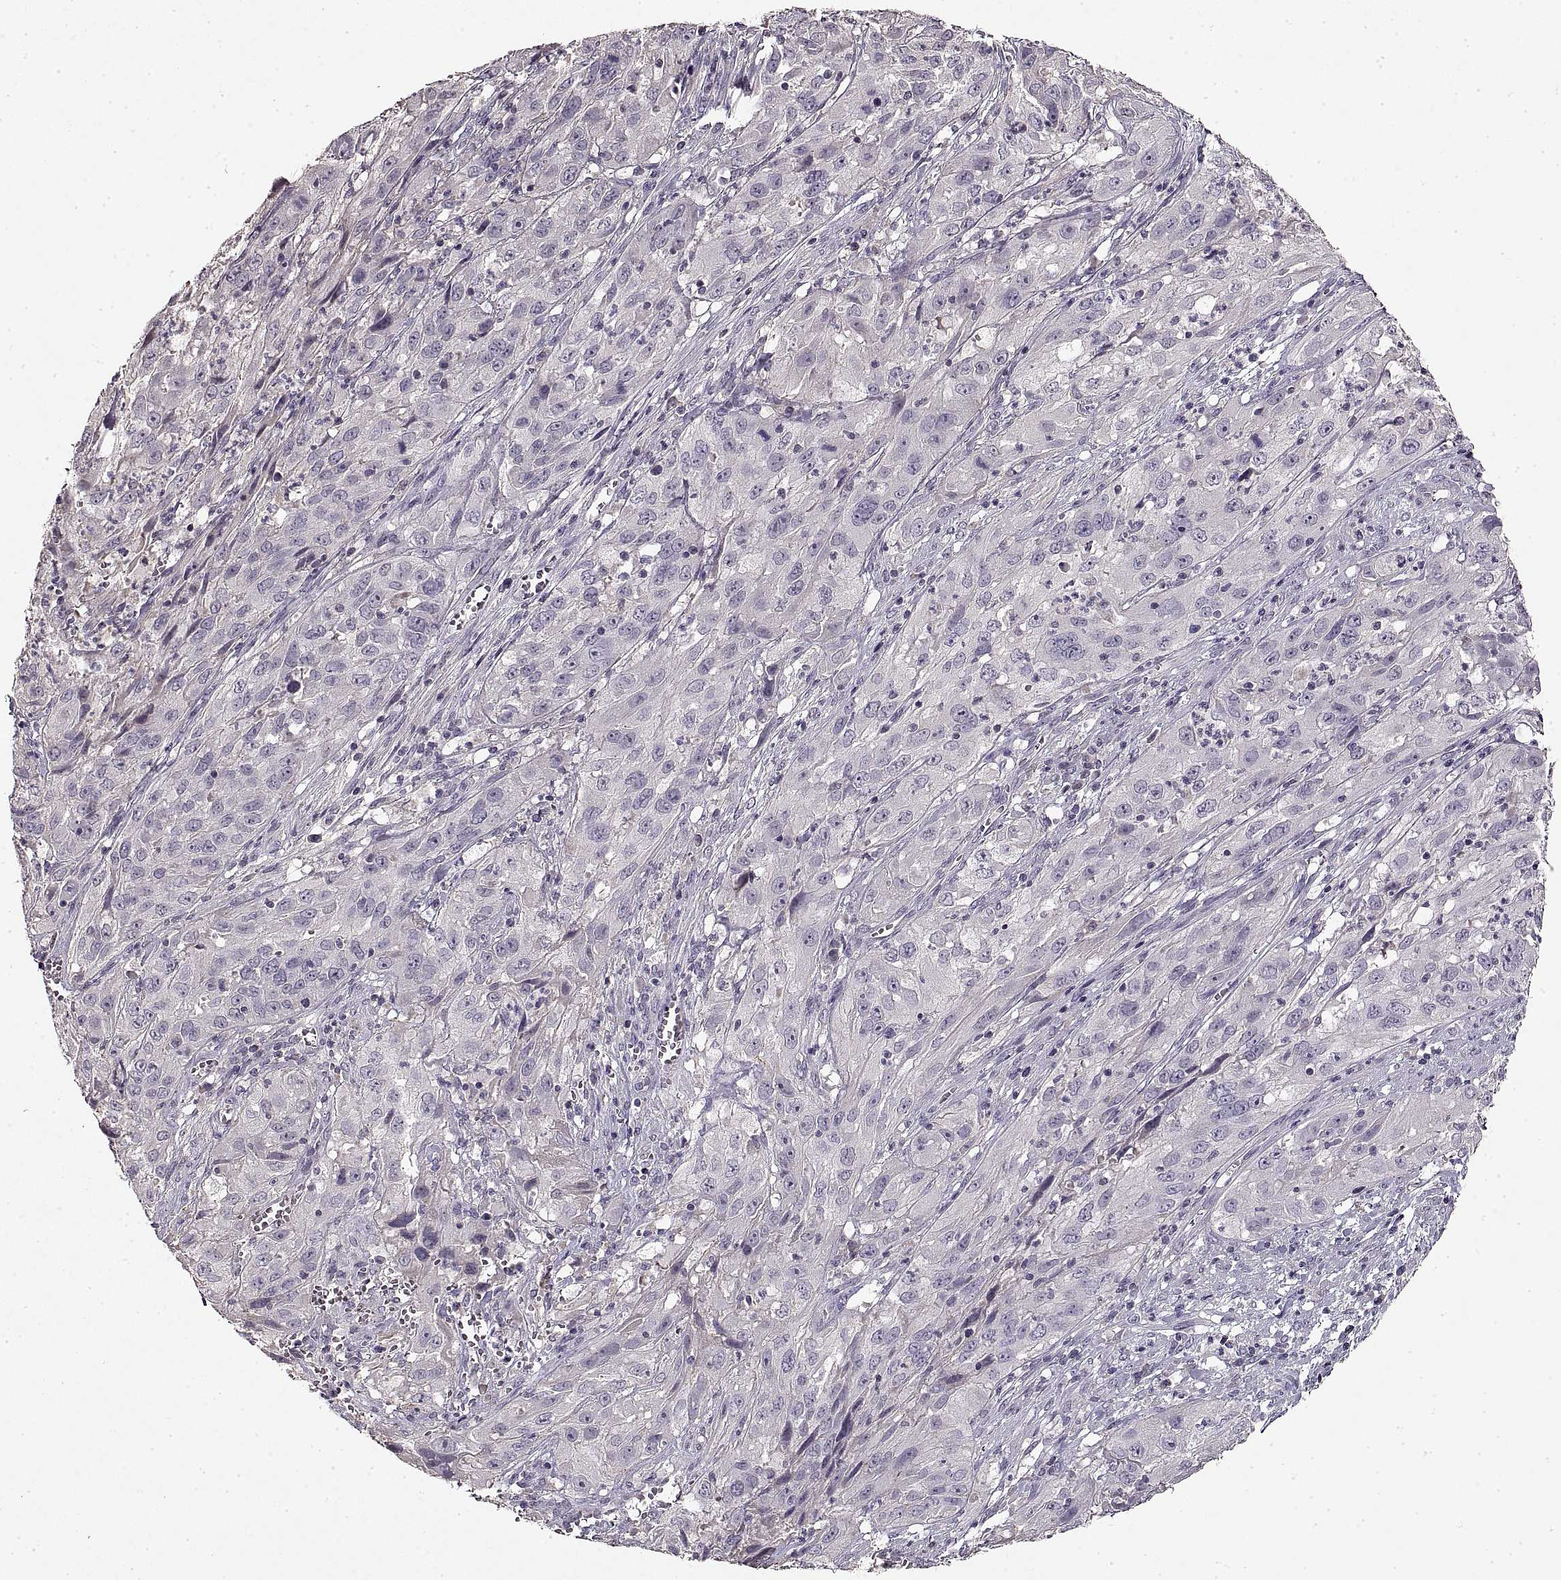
{"staining": {"intensity": "negative", "quantity": "none", "location": "none"}, "tissue": "cervical cancer", "cell_type": "Tumor cells", "image_type": "cancer", "snomed": [{"axis": "morphology", "description": "Squamous cell carcinoma, NOS"}, {"axis": "topography", "description": "Cervix"}], "caption": "Immunohistochemistry photomicrograph of cervical cancer stained for a protein (brown), which exhibits no staining in tumor cells. Brightfield microscopy of immunohistochemistry (IHC) stained with DAB (brown) and hematoxylin (blue), captured at high magnification.", "gene": "ADAM11", "patient": {"sex": "female", "age": 32}}